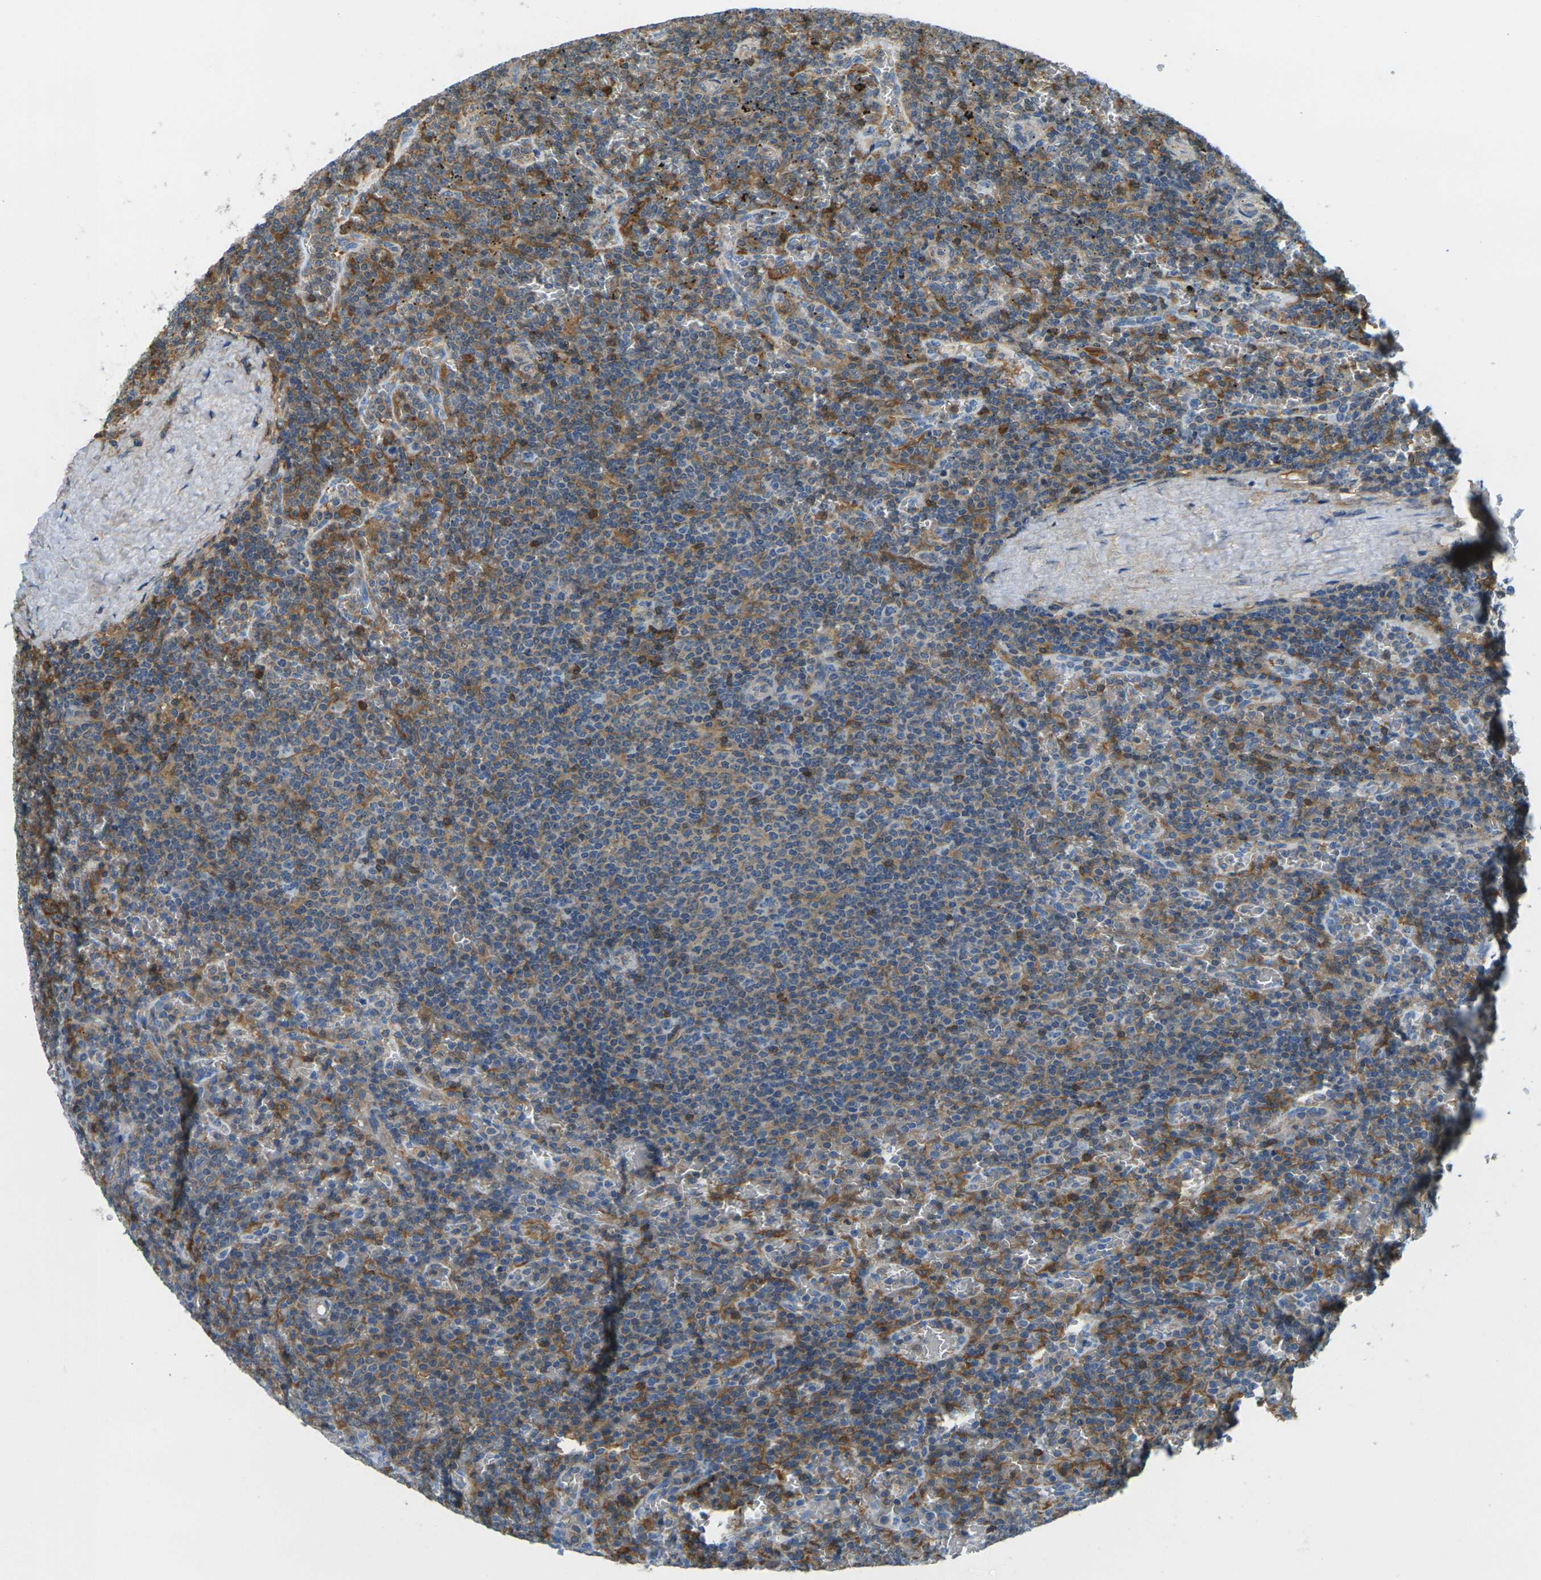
{"staining": {"intensity": "moderate", "quantity": "25%-75%", "location": "cytoplasmic/membranous,nuclear"}, "tissue": "lymphoma", "cell_type": "Tumor cells", "image_type": "cancer", "snomed": [{"axis": "morphology", "description": "Malignant lymphoma, non-Hodgkin's type, Low grade"}, {"axis": "topography", "description": "Spleen"}], "caption": "This is a micrograph of immunohistochemistry (IHC) staining of malignant lymphoma, non-Hodgkin's type (low-grade), which shows moderate expression in the cytoplasmic/membranous and nuclear of tumor cells.", "gene": "LASP1", "patient": {"sex": "female", "age": 77}}